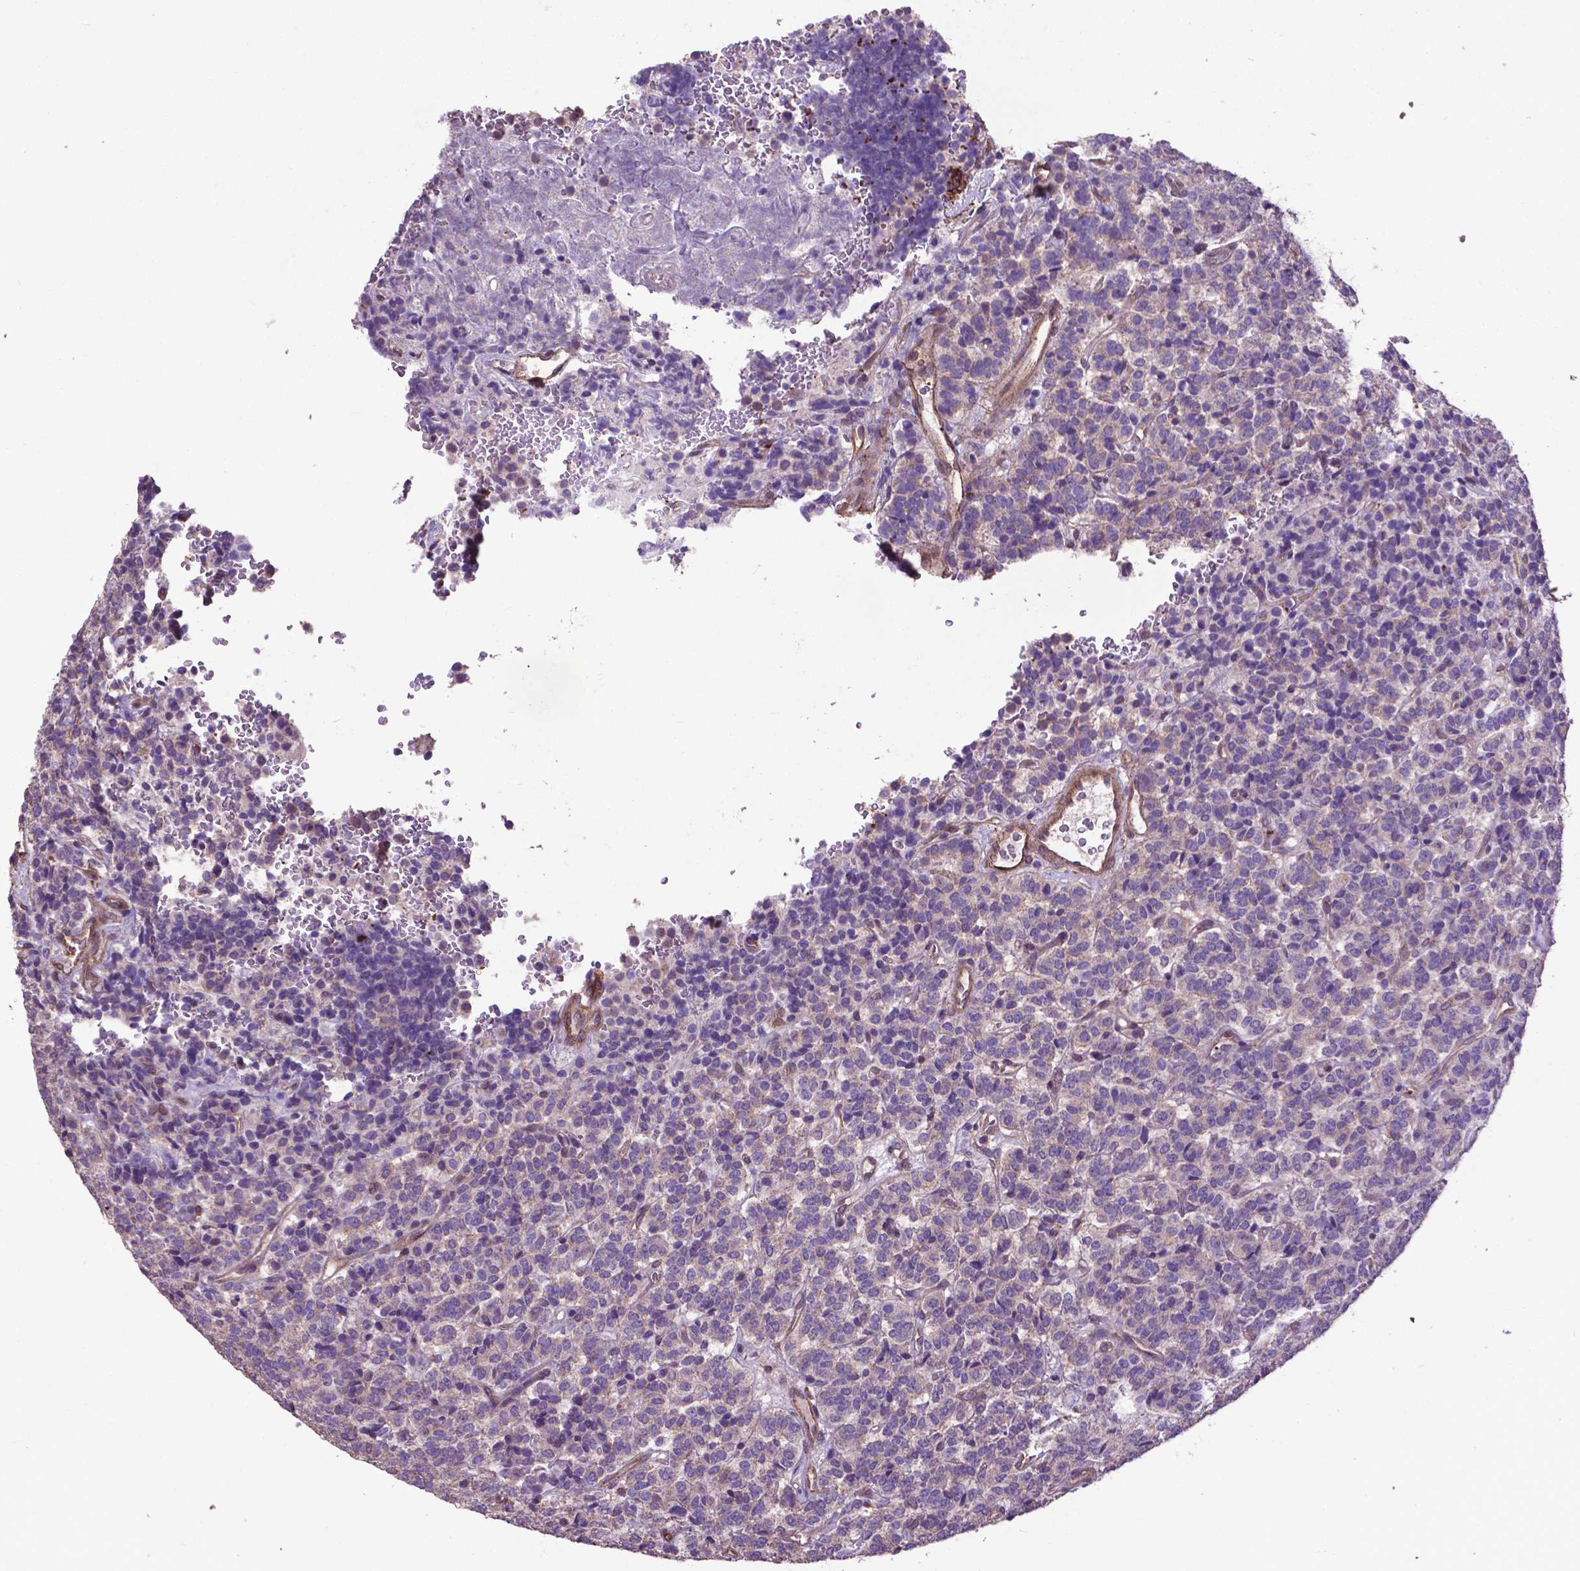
{"staining": {"intensity": "negative", "quantity": "none", "location": "none"}, "tissue": "carcinoid", "cell_type": "Tumor cells", "image_type": "cancer", "snomed": [{"axis": "morphology", "description": "Carcinoid, malignant, NOS"}, {"axis": "topography", "description": "Pancreas"}], "caption": "Protein analysis of malignant carcinoid shows no significant staining in tumor cells.", "gene": "PDLIM1", "patient": {"sex": "male", "age": 36}}